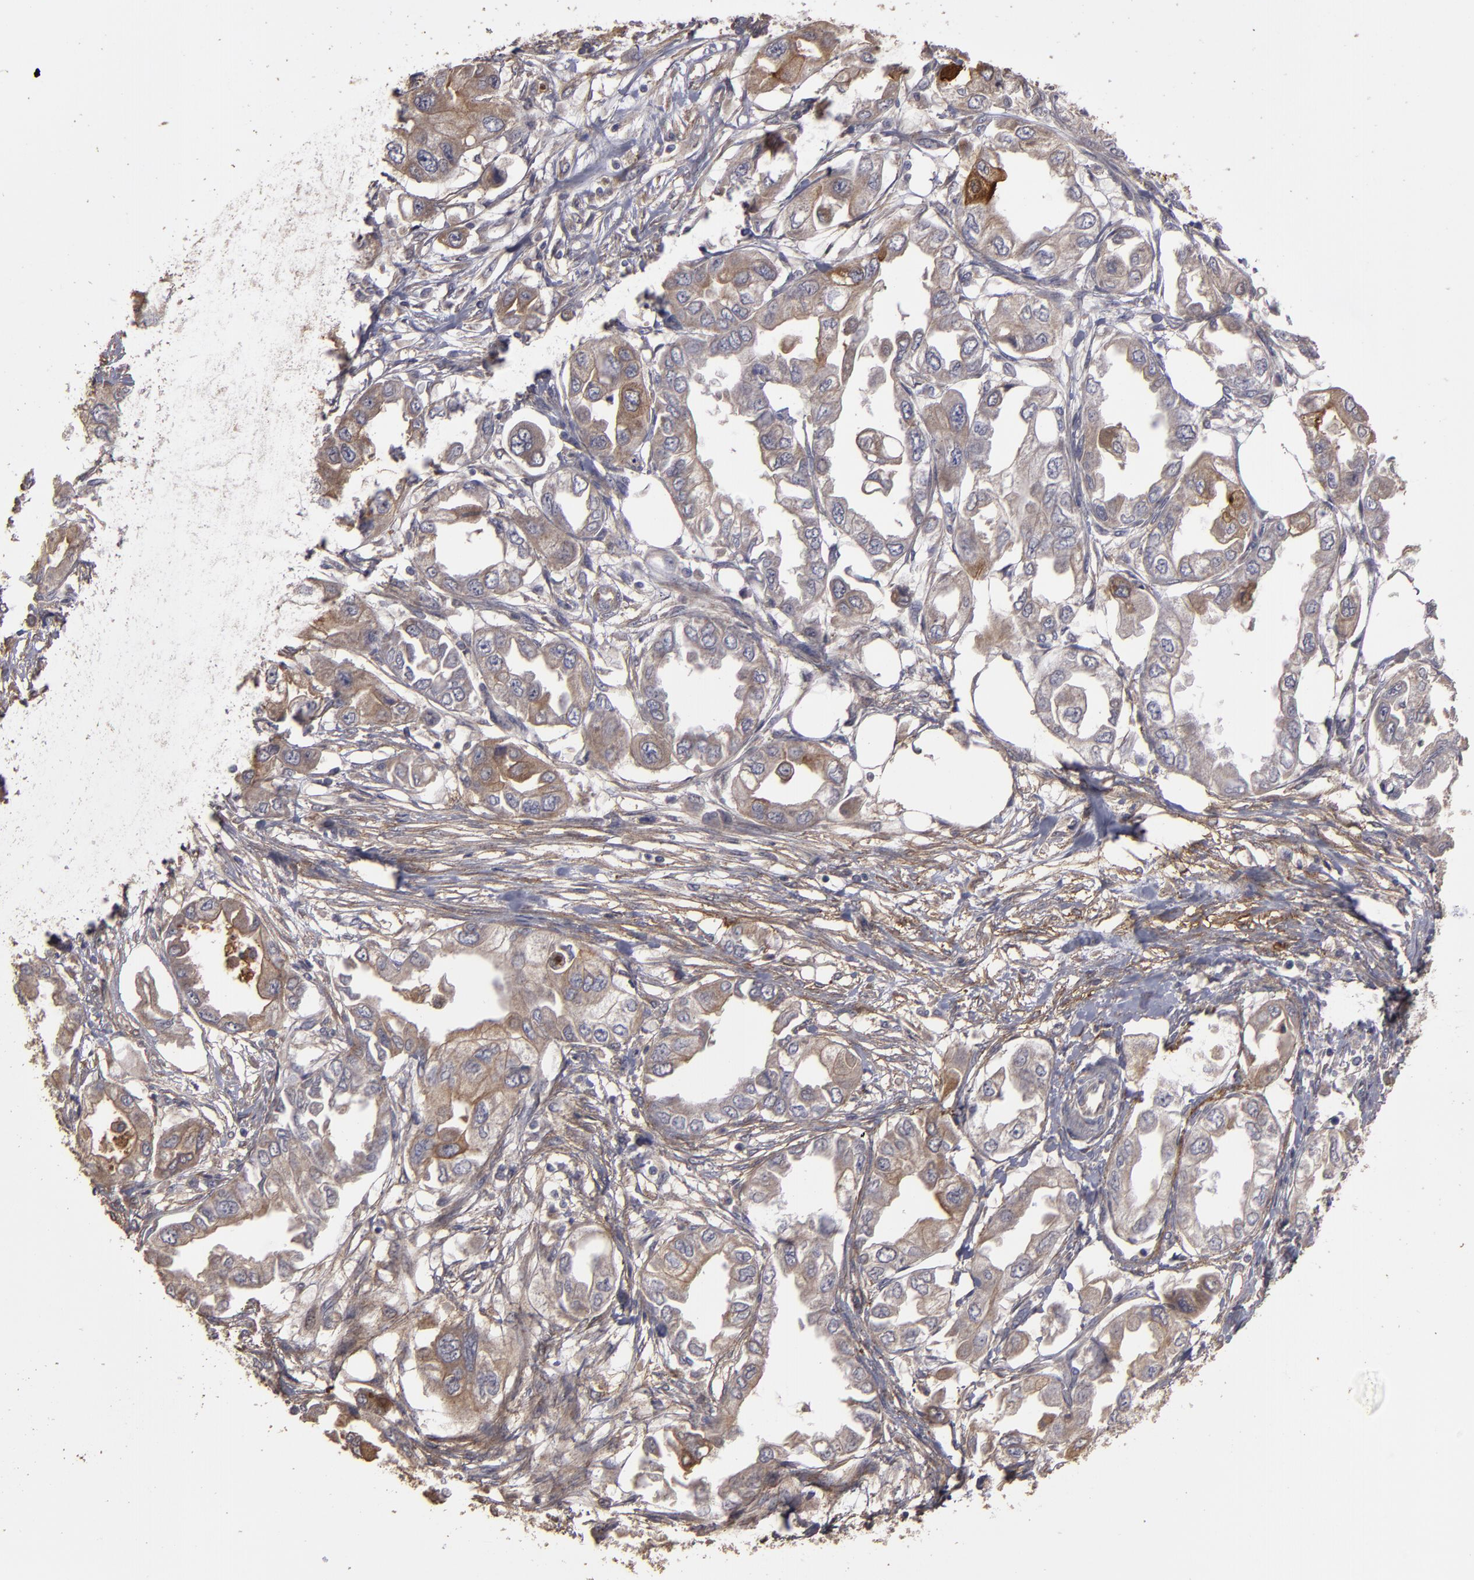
{"staining": {"intensity": "moderate", "quantity": ">75%", "location": "cytoplasmic/membranous"}, "tissue": "endometrial cancer", "cell_type": "Tumor cells", "image_type": "cancer", "snomed": [{"axis": "morphology", "description": "Adenocarcinoma, NOS"}, {"axis": "topography", "description": "Endometrium"}], "caption": "Immunohistochemistry (DAB (3,3'-diaminobenzidine)) staining of human endometrial cancer demonstrates moderate cytoplasmic/membranous protein positivity in approximately >75% of tumor cells. Immunohistochemistry stains the protein of interest in brown and the nuclei are stained blue.", "gene": "CD55", "patient": {"sex": "female", "age": 67}}